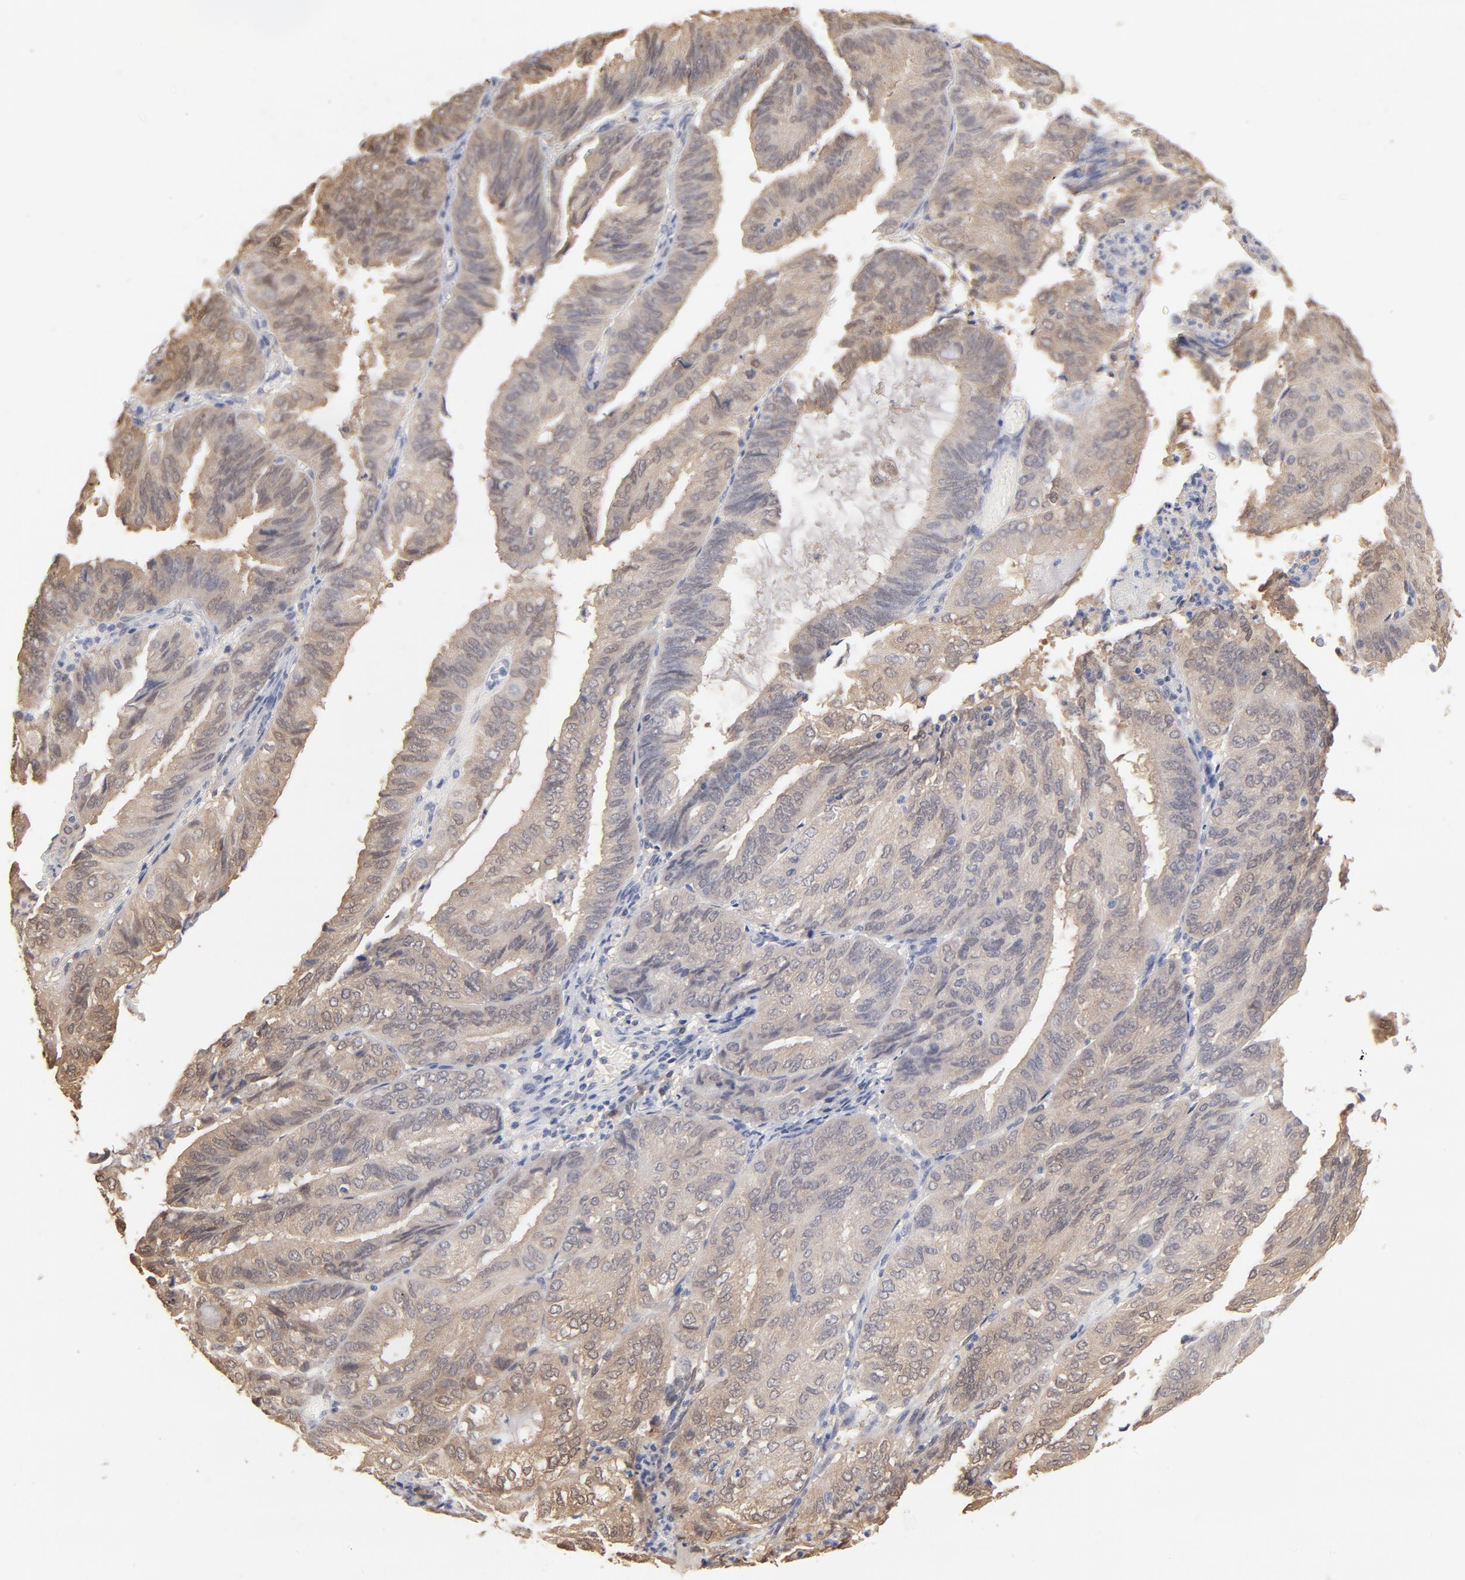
{"staining": {"intensity": "moderate", "quantity": ">75%", "location": "cytoplasmic/membranous"}, "tissue": "endometrial cancer", "cell_type": "Tumor cells", "image_type": "cancer", "snomed": [{"axis": "morphology", "description": "Adenocarcinoma, NOS"}, {"axis": "topography", "description": "Endometrium"}], "caption": "Immunohistochemical staining of adenocarcinoma (endometrial) exhibits medium levels of moderate cytoplasmic/membranous protein staining in about >75% of tumor cells.", "gene": "MIF", "patient": {"sex": "female", "age": 59}}